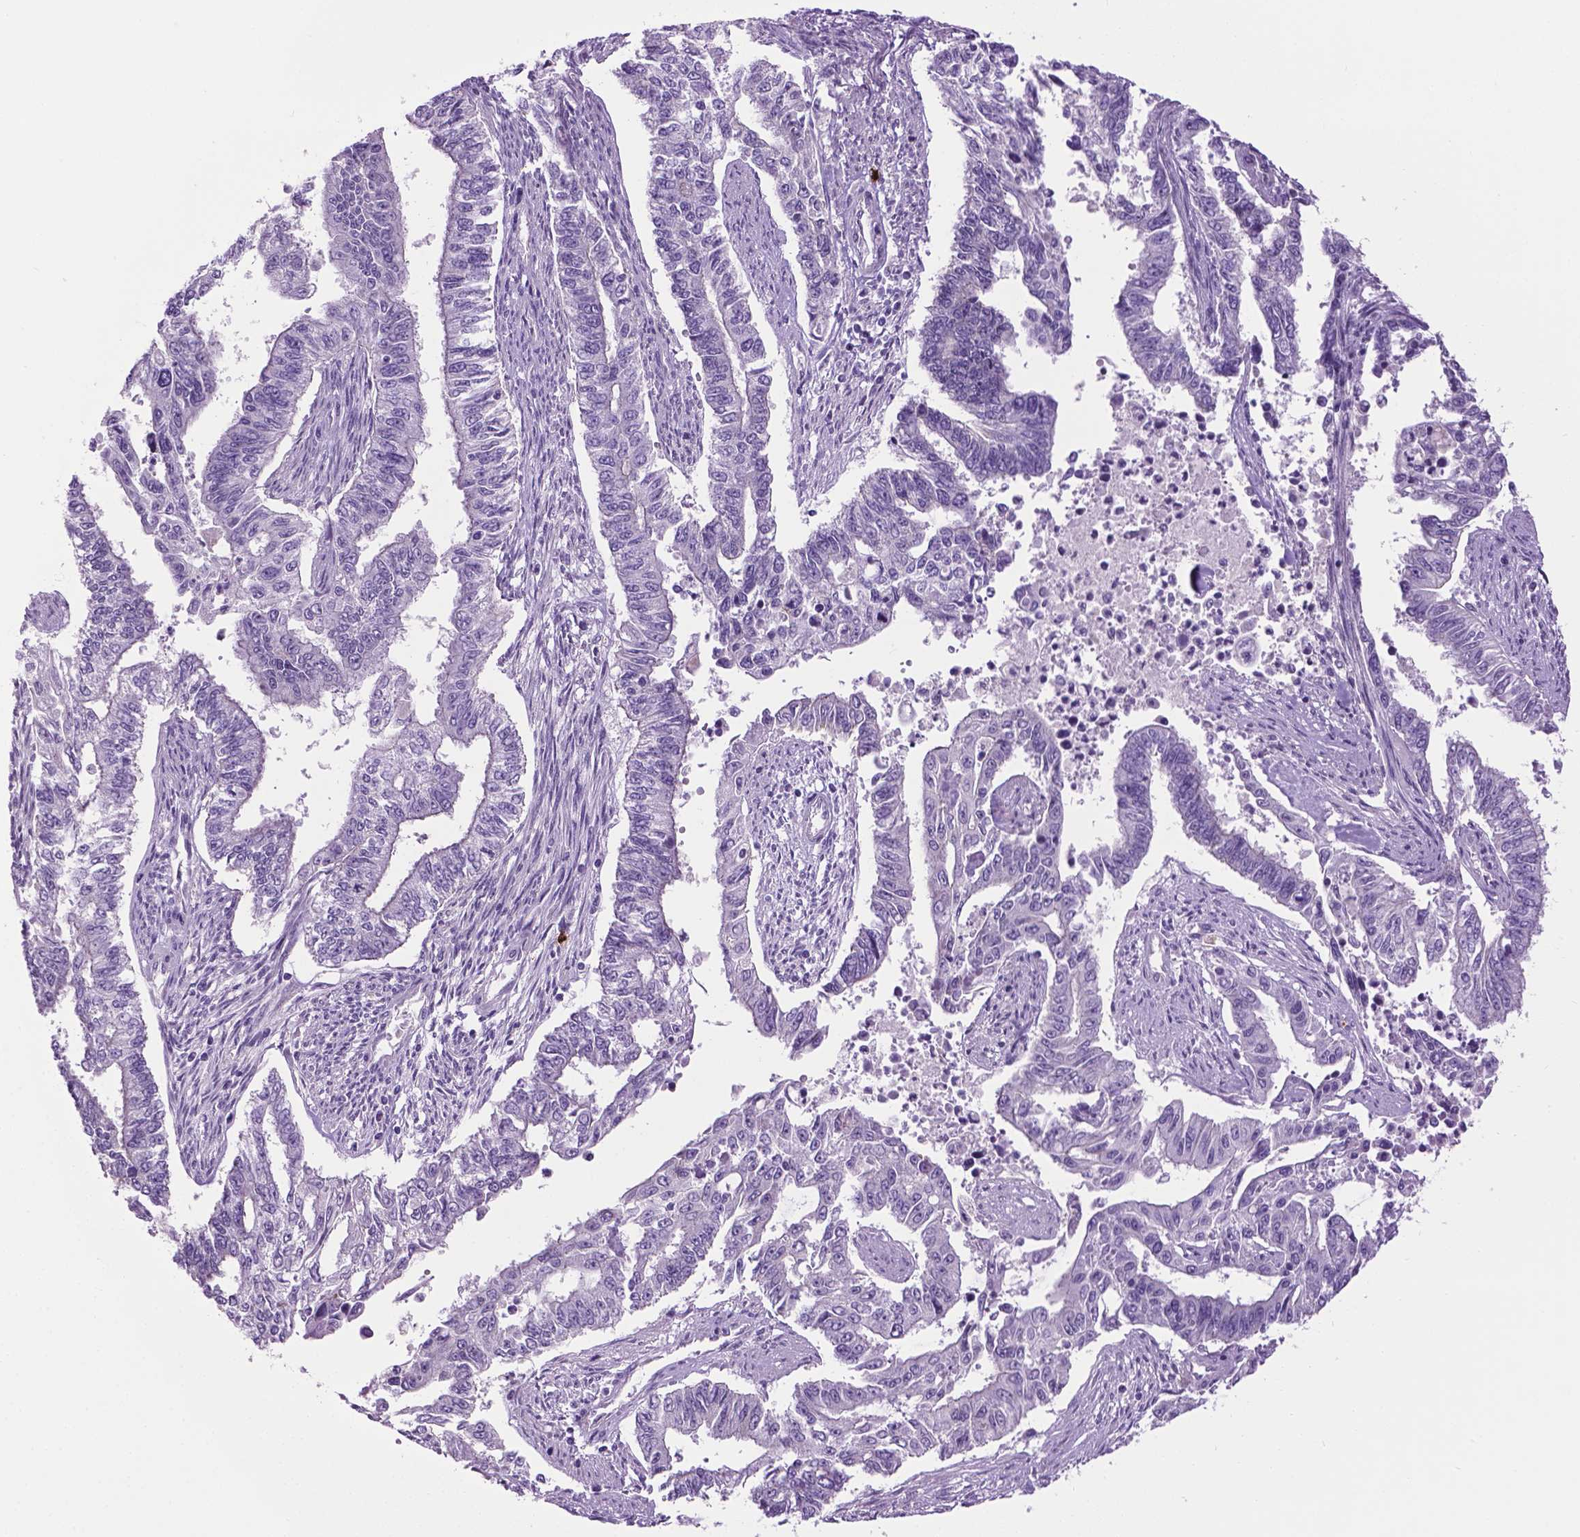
{"staining": {"intensity": "negative", "quantity": "none", "location": "none"}, "tissue": "endometrial cancer", "cell_type": "Tumor cells", "image_type": "cancer", "snomed": [{"axis": "morphology", "description": "Adenocarcinoma, NOS"}, {"axis": "topography", "description": "Uterus"}], "caption": "Tumor cells are negative for protein expression in human endometrial adenocarcinoma.", "gene": "SPECC1L", "patient": {"sex": "female", "age": 59}}